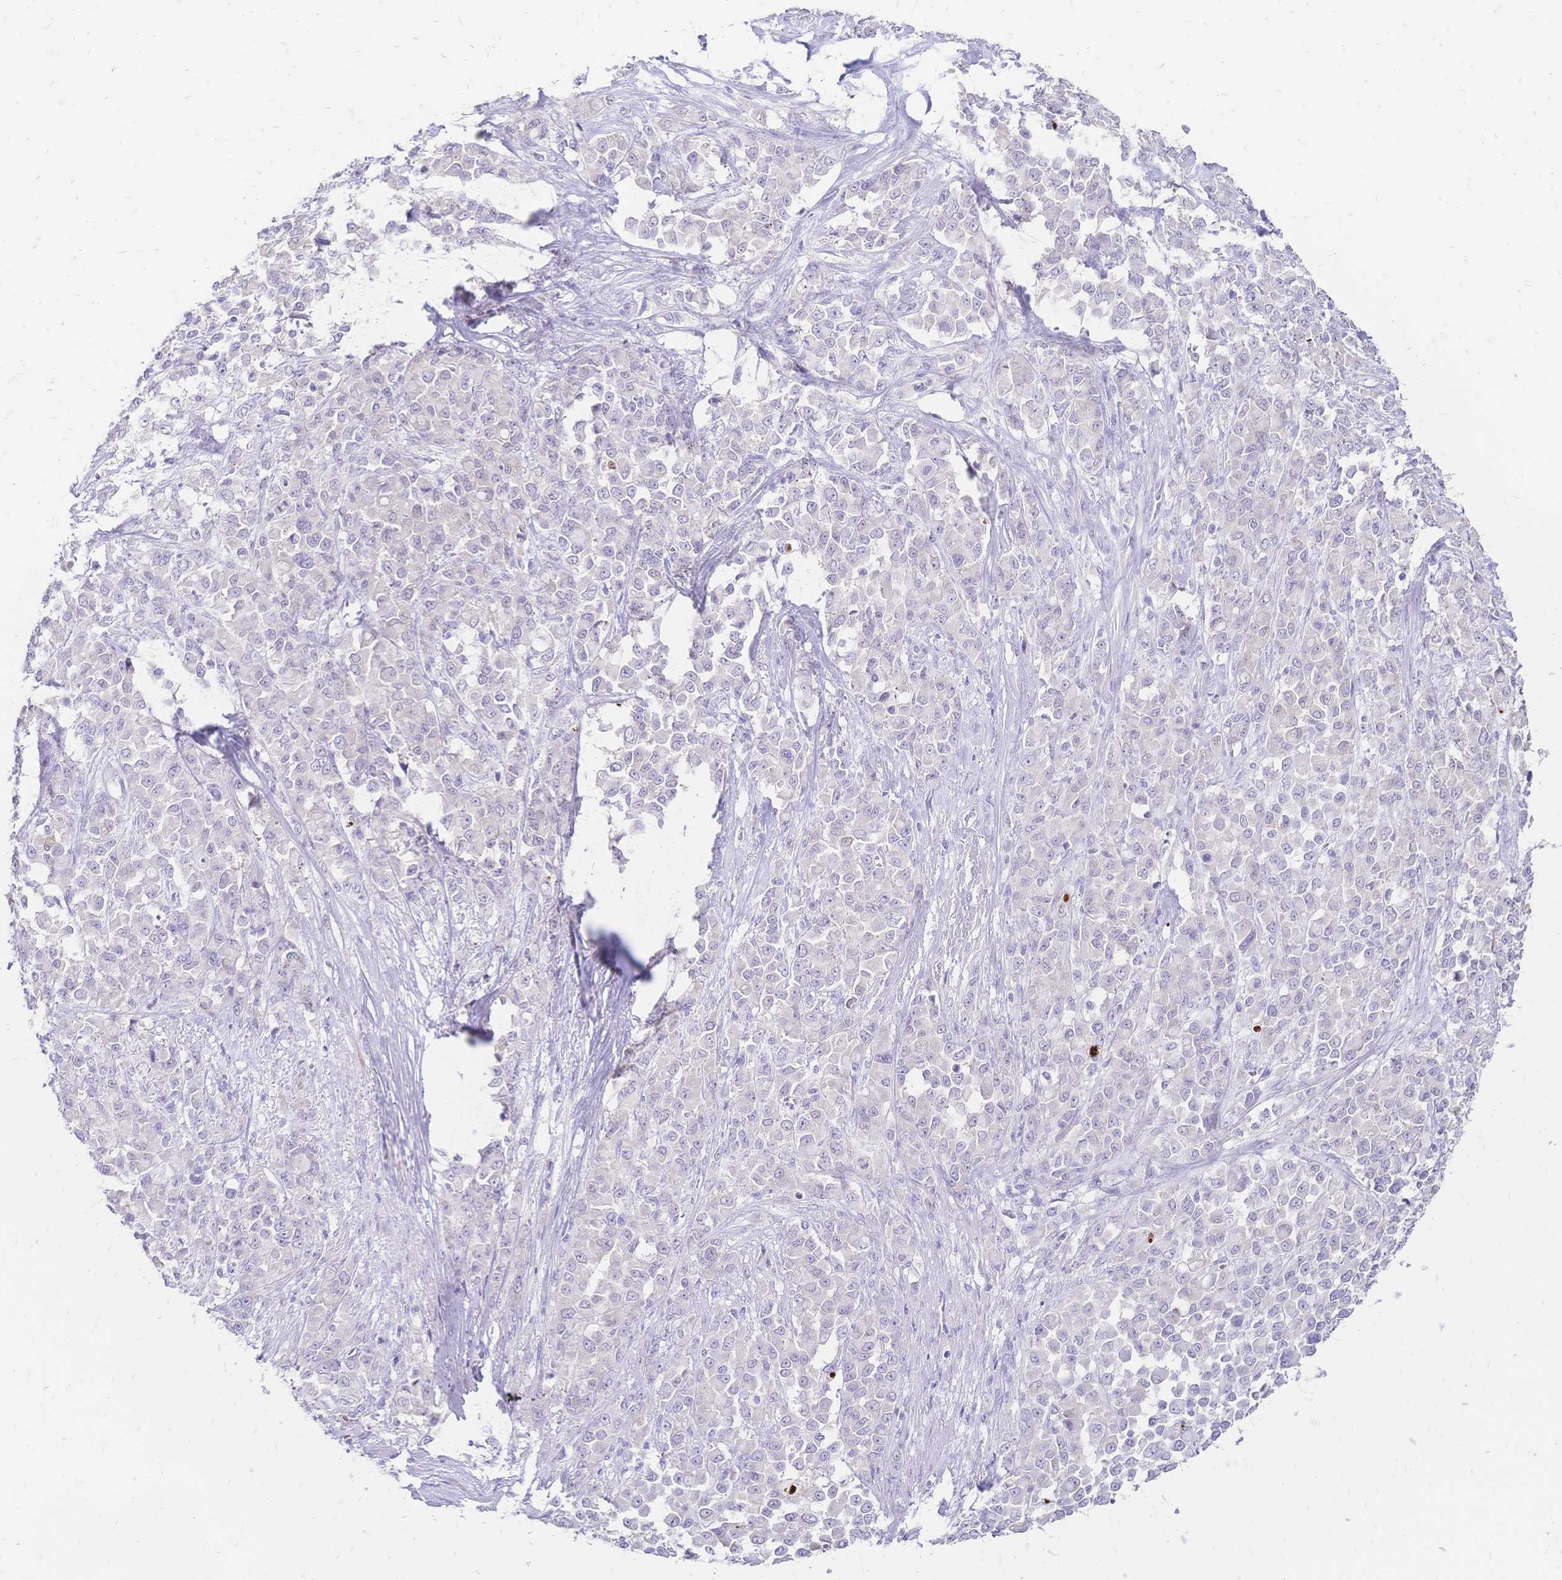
{"staining": {"intensity": "negative", "quantity": "none", "location": "none"}, "tissue": "stomach cancer", "cell_type": "Tumor cells", "image_type": "cancer", "snomed": [{"axis": "morphology", "description": "Adenocarcinoma, NOS"}, {"axis": "topography", "description": "Stomach"}], "caption": "Tumor cells show no significant protein staining in adenocarcinoma (stomach).", "gene": "GRB7", "patient": {"sex": "female", "age": 76}}